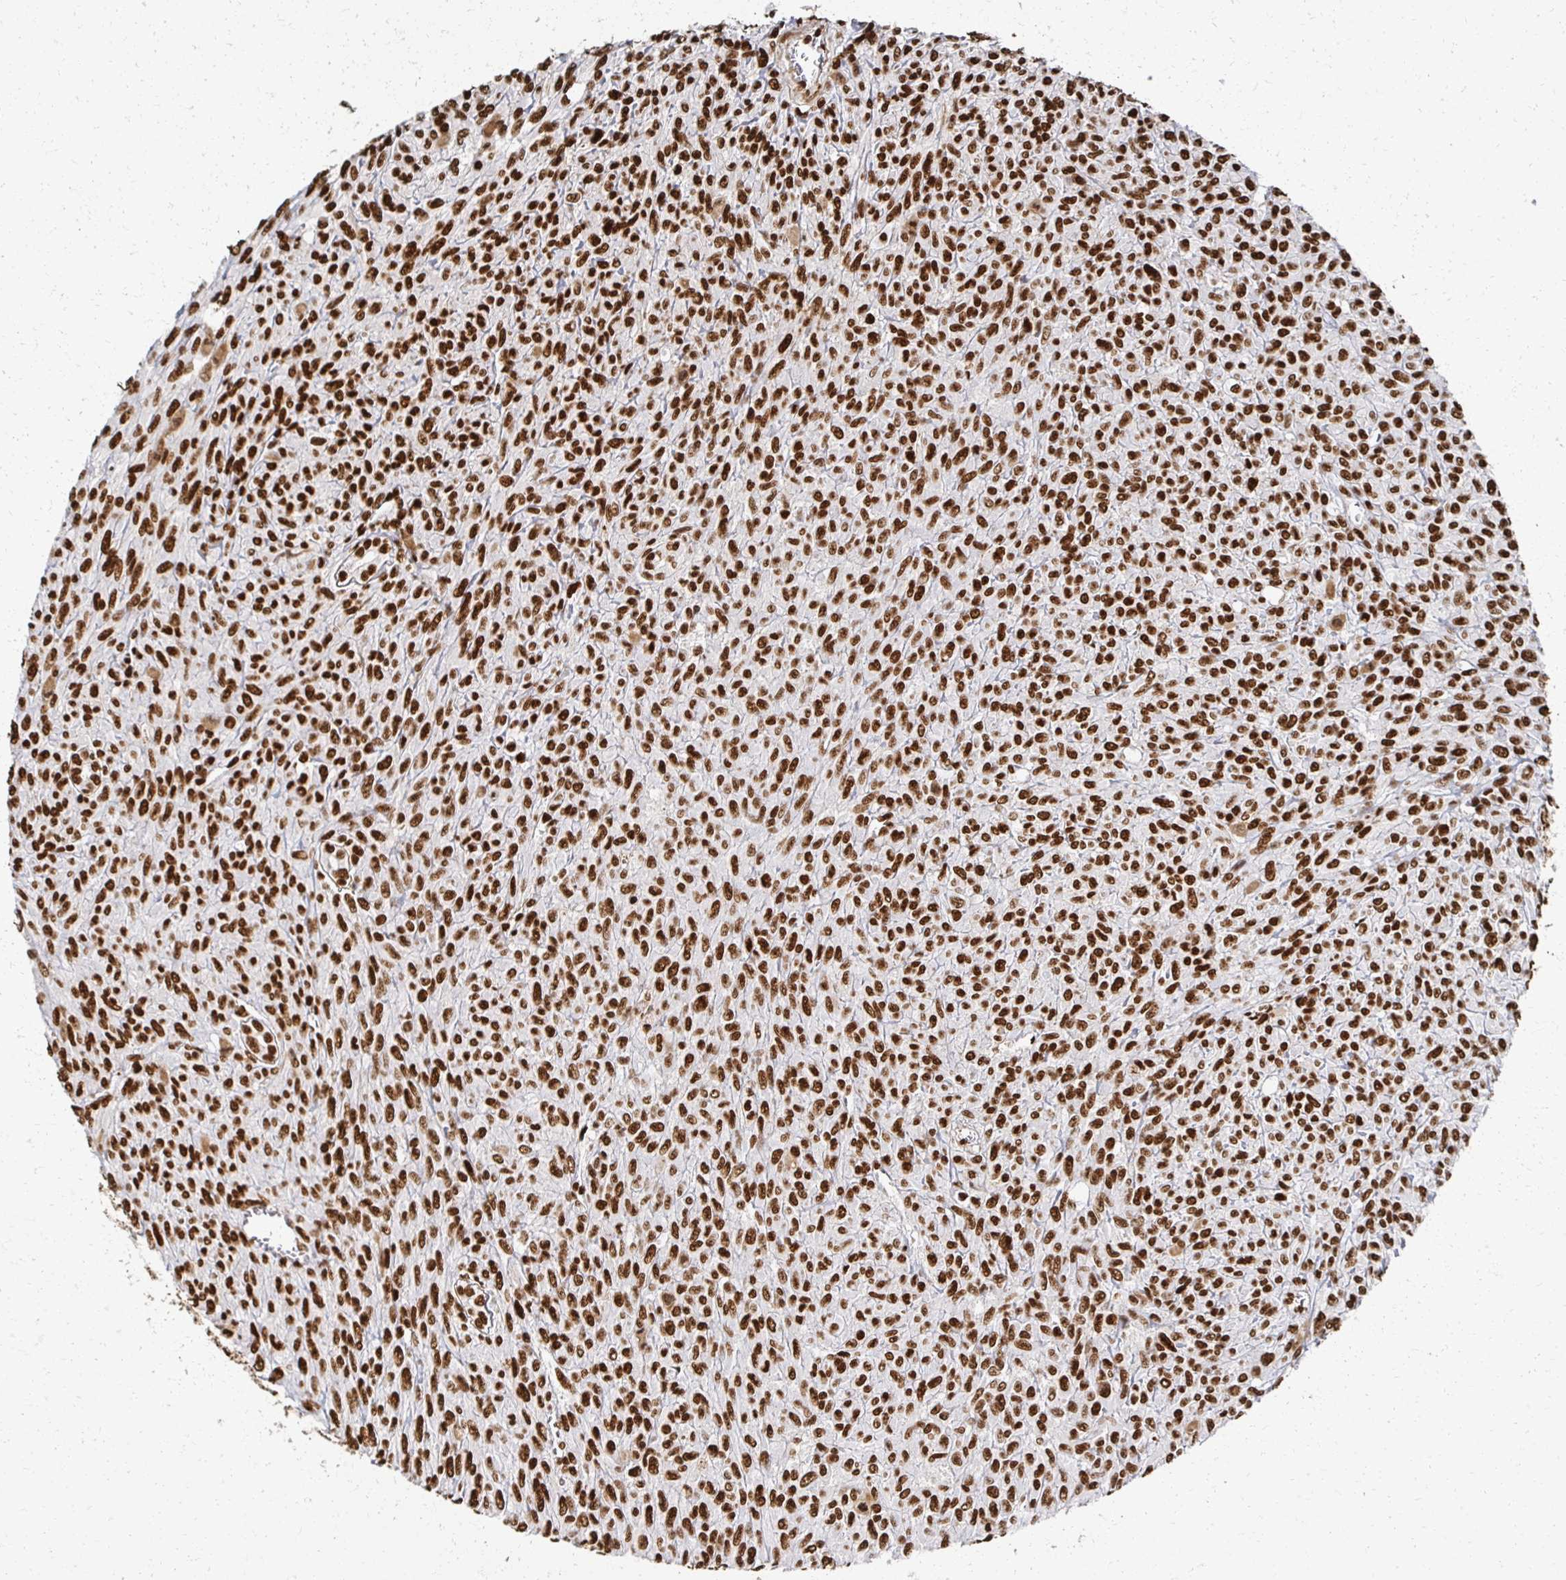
{"staining": {"intensity": "strong", "quantity": ">75%", "location": "nuclear"}, "tissue": "renal cancer", "cell_type": "Tumor cells", "image_type": "cancer", "snomed": [{"axis": "morphology", "description": "Adenocarcinoma, NOS"}, {"axis": "topography", "description": "Kidney"}], "caption": "Immunohistochemical staining of human adenocarcinoma (renal) reveals high levels of strong nuclear protein expression in approximately >75% of tumor cells. (IHC, brightfield microscopy, high magnification).", "gene": "RBBP7", "patient": {"sex": "male", "age": 58}}